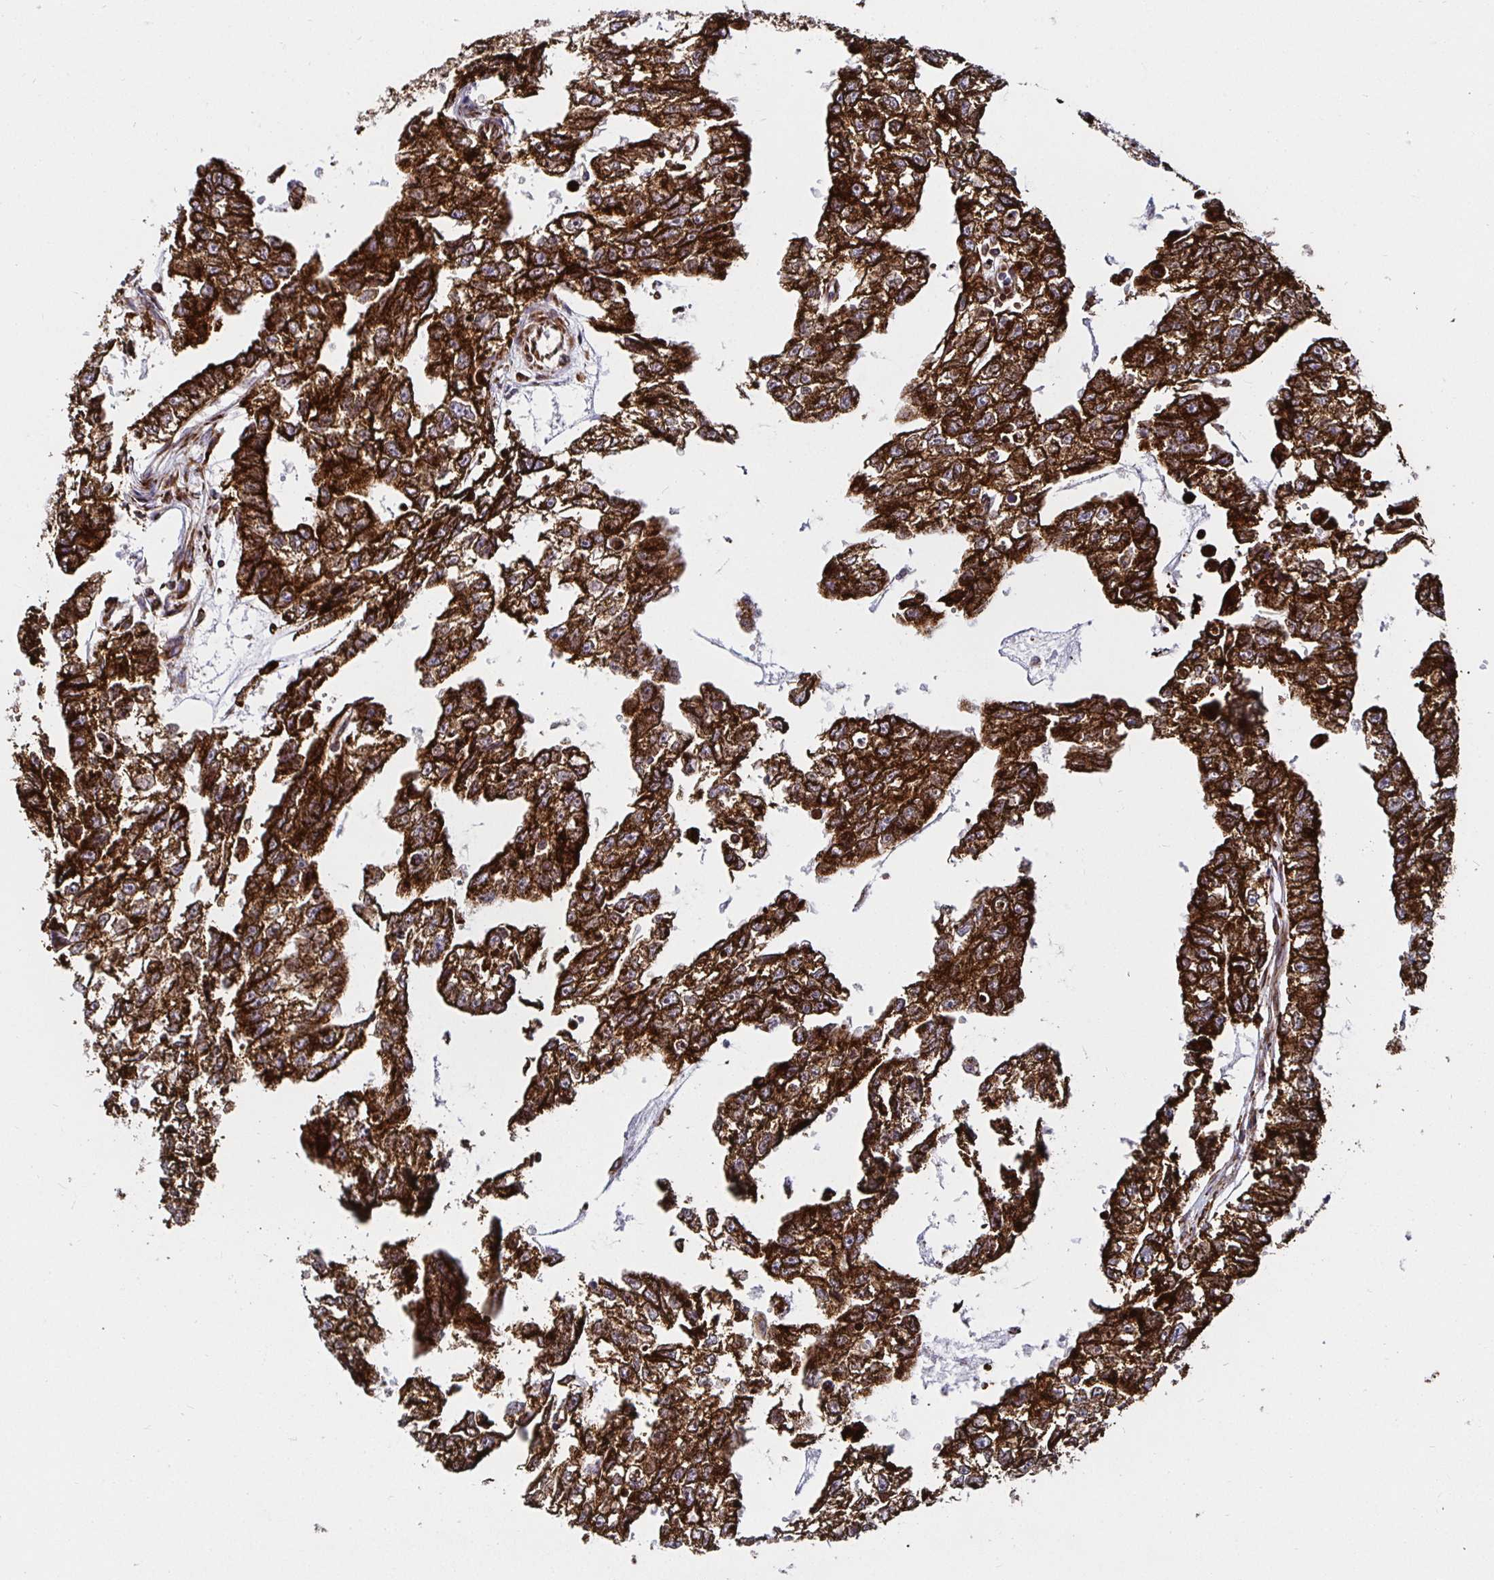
{"staining": {"intensity": "strong", "quantity": ">75%", "location": "cytoplasmic/membranous"}, "tissue": "testis cancer", "cell_type": "Tumor cells", "image_type": "cancer", "snomed": [{"axis": "morphology", "description": "Carcinoma, Embryonal, NOS"}, {"axis": "morphology", "description": "Teratoma, malignant, NOS"}, {"axis": "topography", "description": "Testis"}], "caption": "There is high levels of strong cytoplasmic/membranous expression in tumor cells of testis cancer (embryonal carcinoma), as demonstrated by immunohistochemical staining (brown color).", "gene": "SMYD3", "patient": {"sex": "male", "age": 44}}